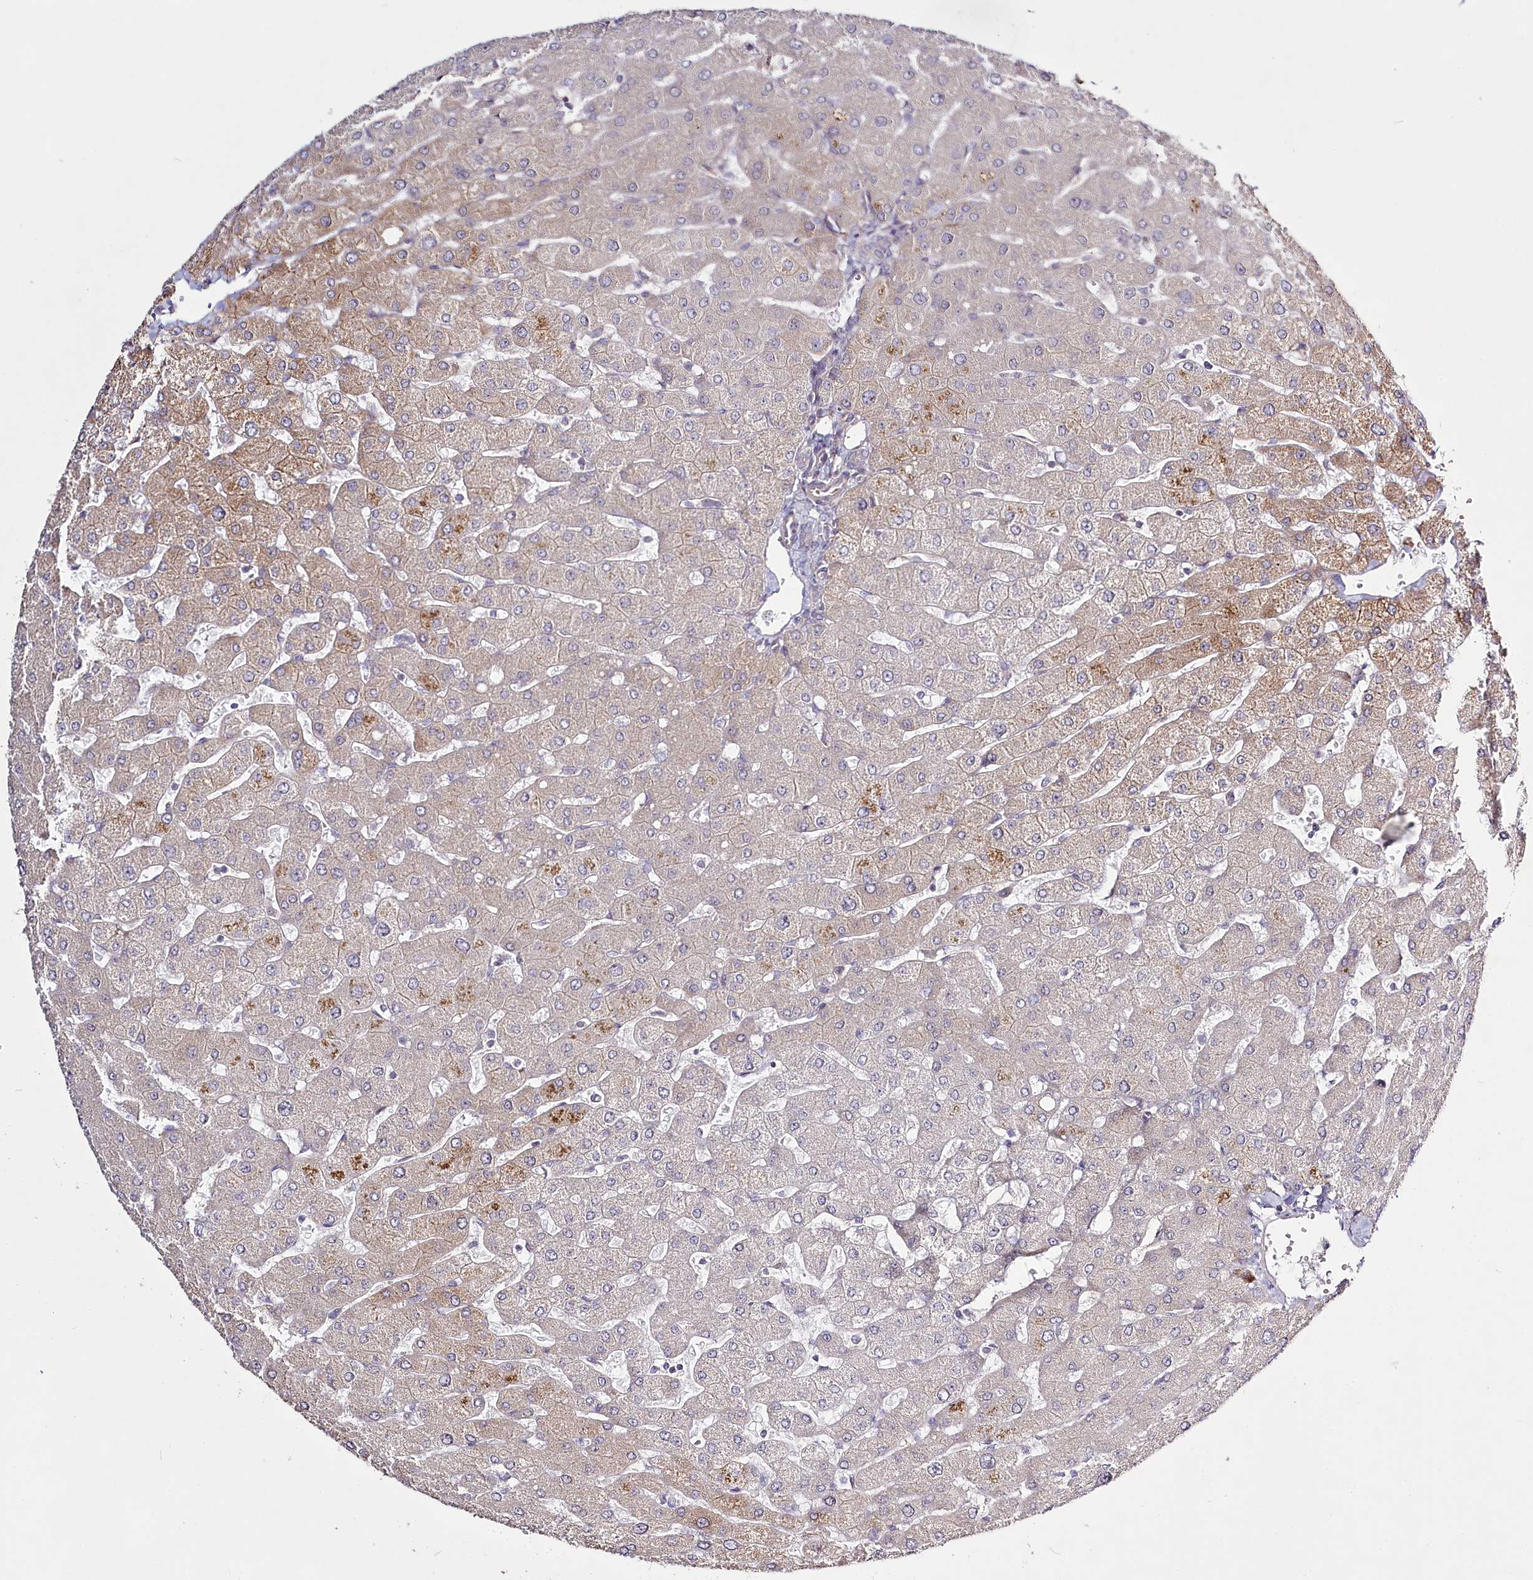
{"staining": {"intensity": "negative", "quantity": "none", "location": "none"}, "tissue": "liver", "cell_type": "Cholangiocytes", "image_type": "normal", "snomed": [{"axis": "morphology", "description": "Normal tissue, NOS"}, {"axis": "topography", "description": "Liver"}], "caption": "DAB (3,3'-diaminobenzidine) immunohistochemical staining of normal human liver reveals no significant expression in cholangiocytes. (DAB IHC, high magnification).", "gene": "SPINK13", "patient": {"sex": "male", "age": 55}}